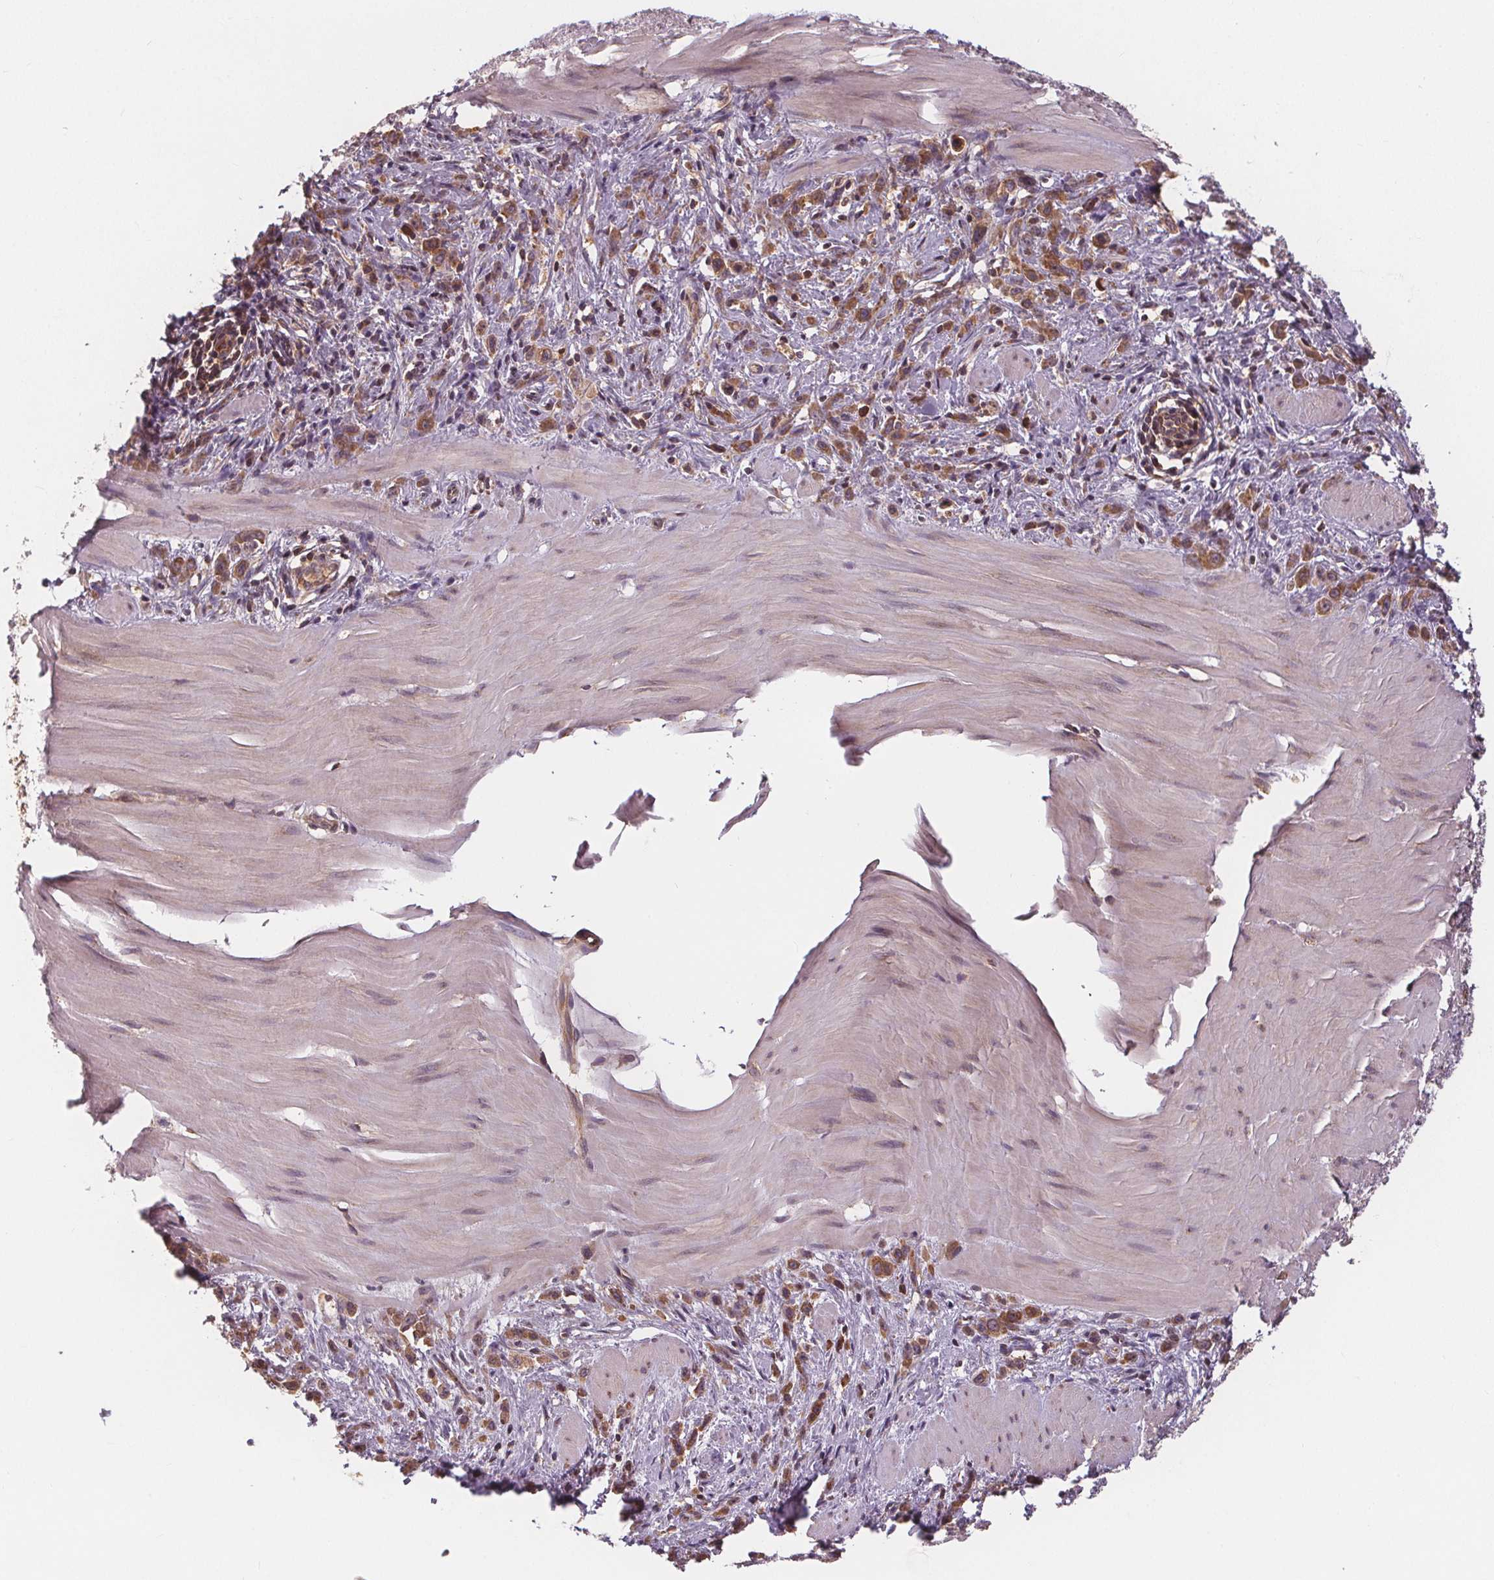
{"staining": {"intensity": "moderate", "quantity": ">75%", "location": "cytoplasmic/membranous"}, "tissue": "stomach cancer", "cell_type": "Tumor cells", "image_type": "cancer", "snomed": [{"axis": "morphology", "description": "Adenocarcinoma, NOS"}, {"axis": "topography", "description": "Stomach"}], "caption": "A high-resolution image shows immunohistochemistry staining of stomach cancer, which shows moderate cytoplasmic/membranous positivity in about >75% of tumor cells.", "gene": "EIF3D", "patient": {"sex": "male", "age": 47}}